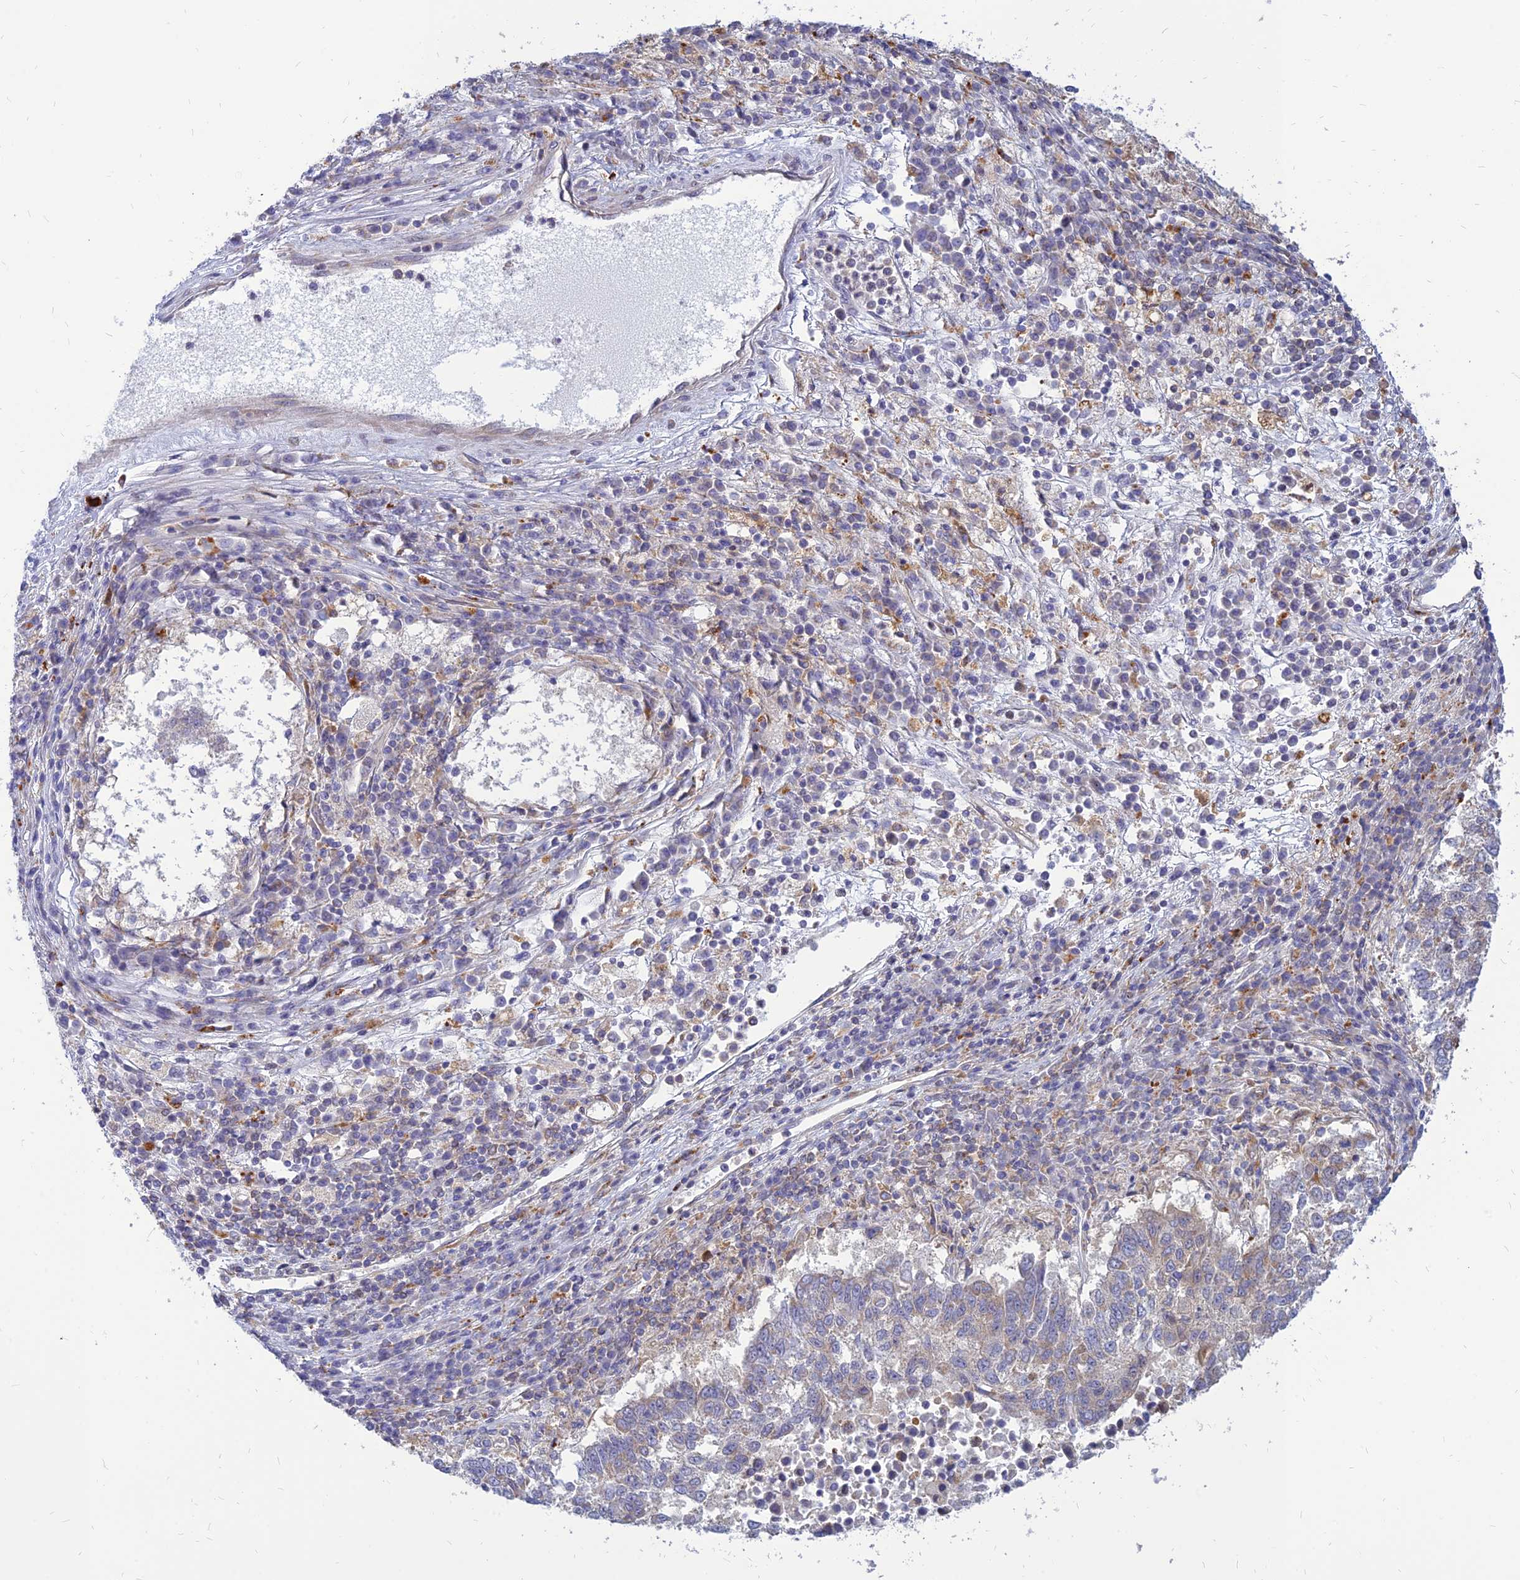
{"staining": {"intensity": "weak", "quantity": "<25%", "location": "cytoplasmic/membranous"}, "tissue": "lung cancer", "cell_type": "Tumor cells", "image_type": "cancer", "snomed": [{"axis": "morphology", "description": "Squamous cell carcinoma, NOS"}, {"axis": "topography", "description": "Lung"}], "caption": "Squamous cell carcinoma (lung) stained for a protein using IHC displays no positivity tumor cells.", "gene": "PHKA2", "patient": {"sex": "male", "age": 73}}